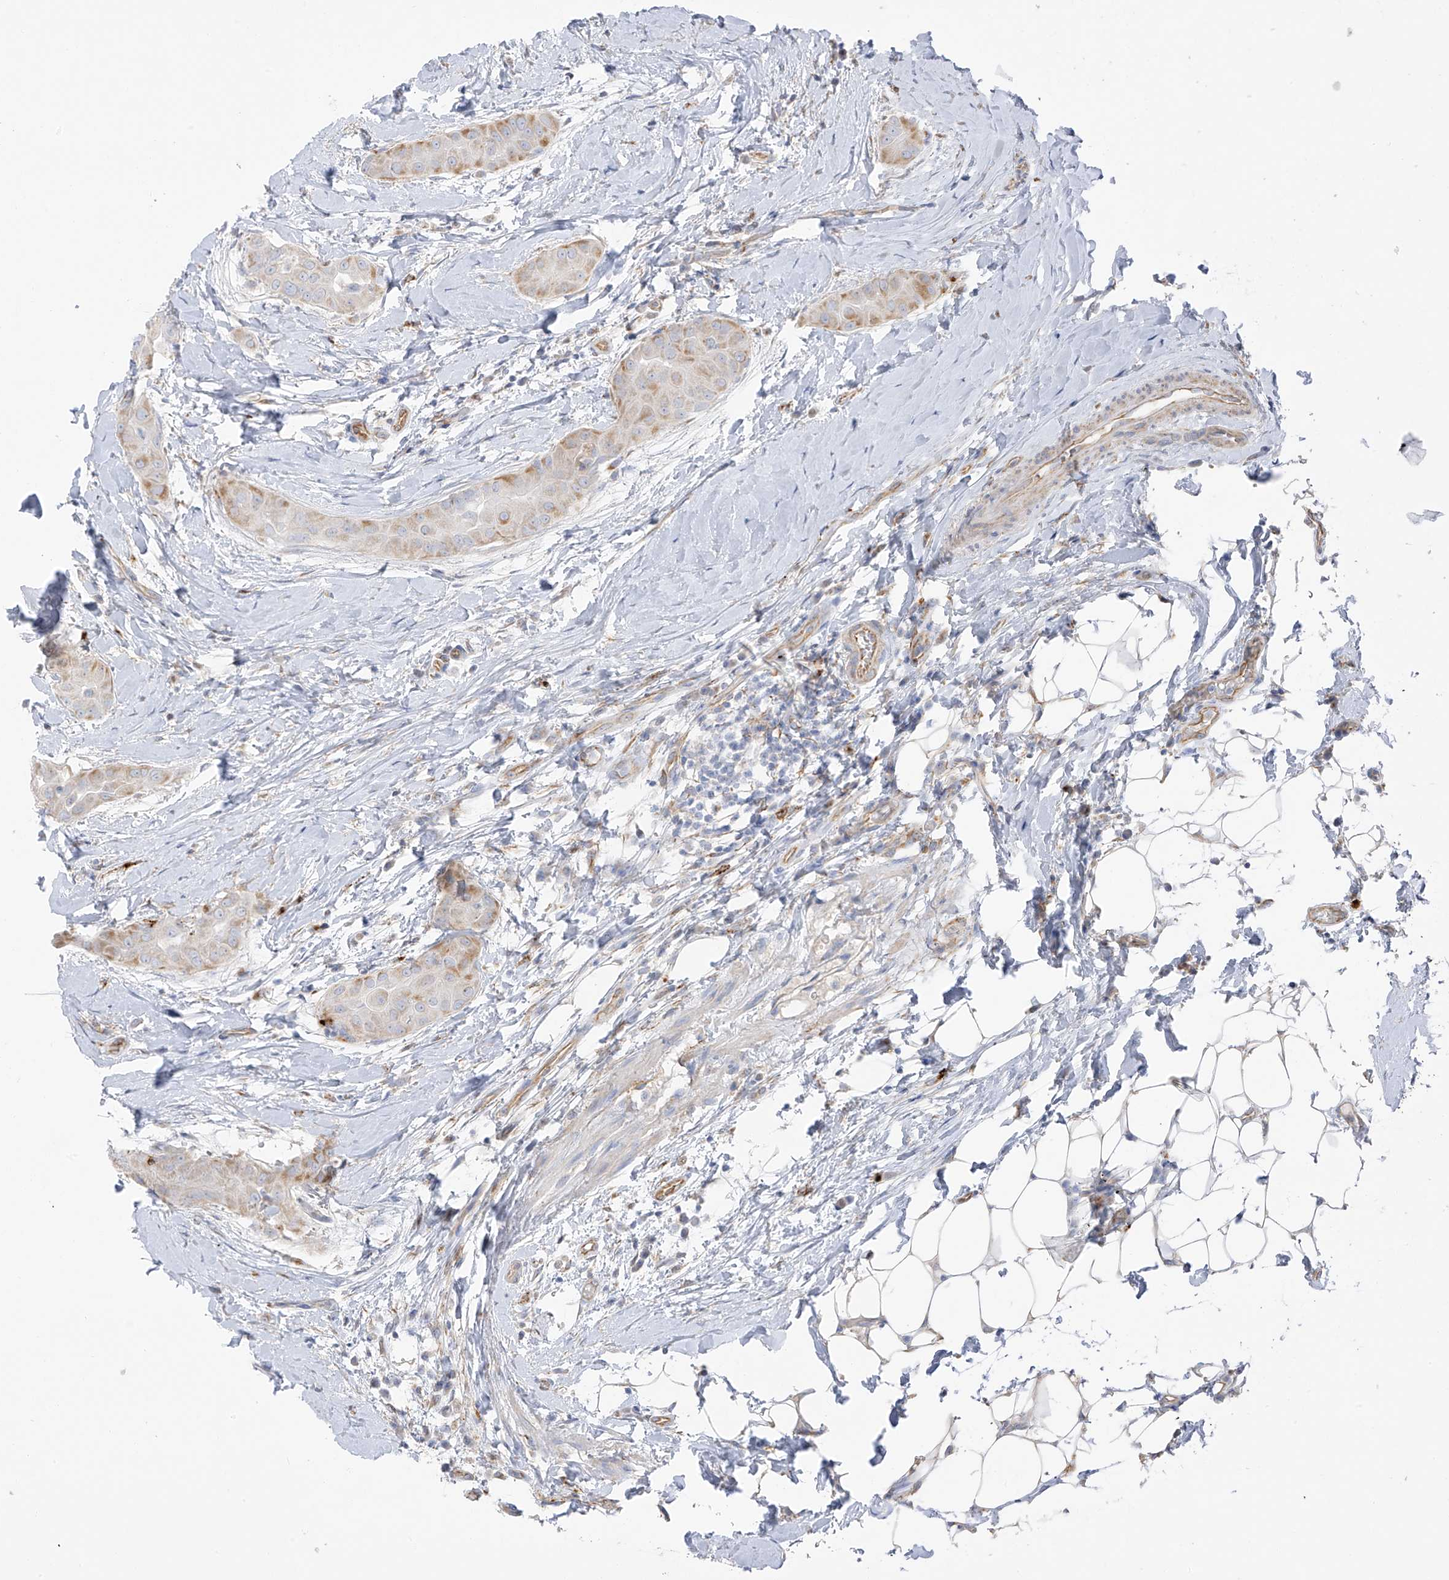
{"staining": {"intensity": "moderate", "quantity": "<25%", "location": "cytoplasmic/membranous"}, "tissue": "thyroid cancer", "cell_type": "Tumor cells", "image_type": "cancer", "snomed": [{"axis": "morphology", "description": "Papillary adenocarcinoma, NOS"}, {"axis": "topography", "description": "Thyroid gland"}], "caption": "Papillary adenocarcinoma (thyroid) stained with immunohistochemistry (IHC) shows moderate cytoplasmic/membranous expression in about <25% of tumor cells. Immunohistochemistry (ihc) stains the protein of interest in brown and the nuclei are stained blue.", "gene": "TAL2", "patient": {"sex": "male", "age": 33}}